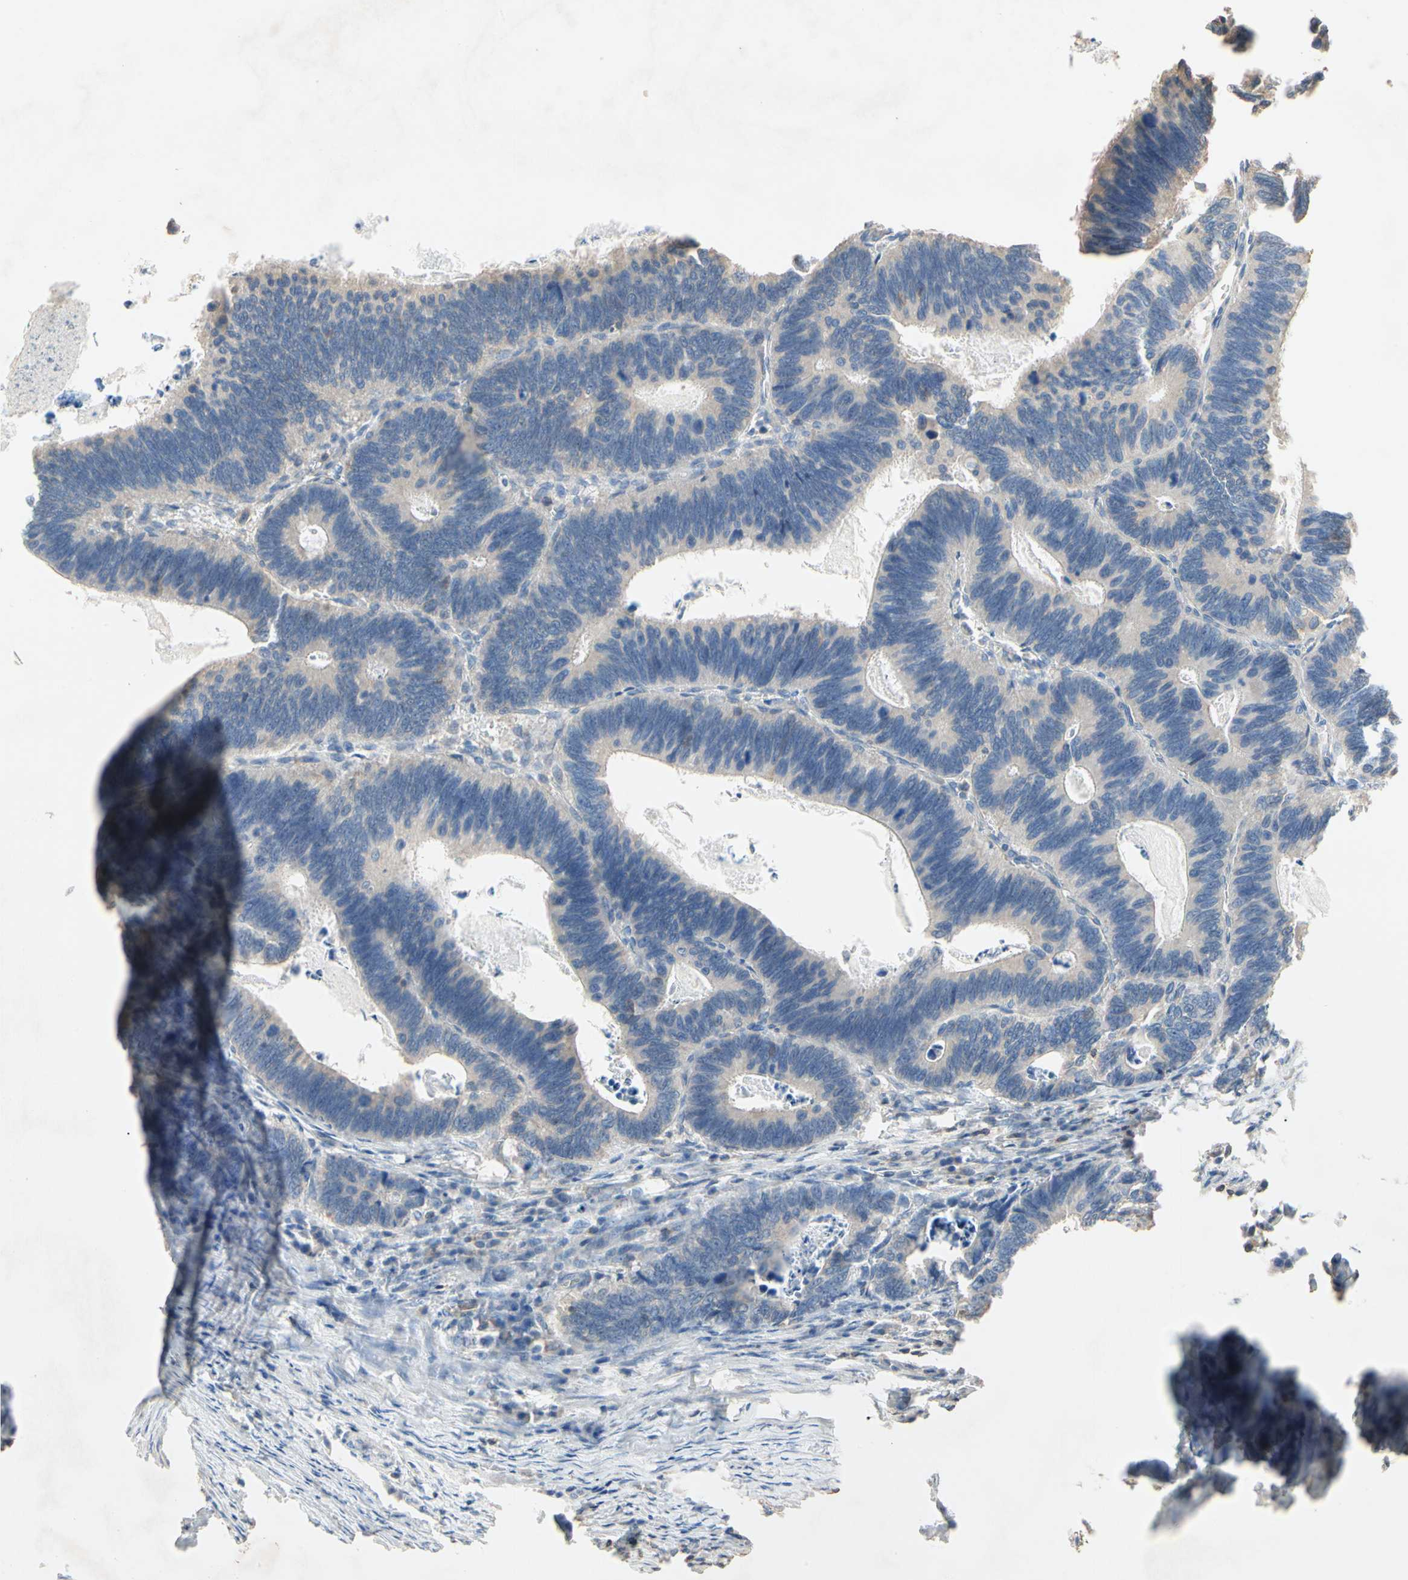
{"staining": {"intensity": "negative", "quantity": "none", "location": "none"}, "tissue": "colorectal cancer", "cell_type": "Tumor cells", "image_type": "cancer", "snomed": [{"axis": "morphology", "description": "Adenocarcinoma, NOS"}, {"axis": "topography", "description": "Colon"}], "caption": "IHC photomicrograph of human colorectal cancer (adenocarcinoma) stained for a protein (brown), which displays no positivity in tumor cells.", "gene": "MAP3K10", "patient": {"sex": "male", "age": 72}}